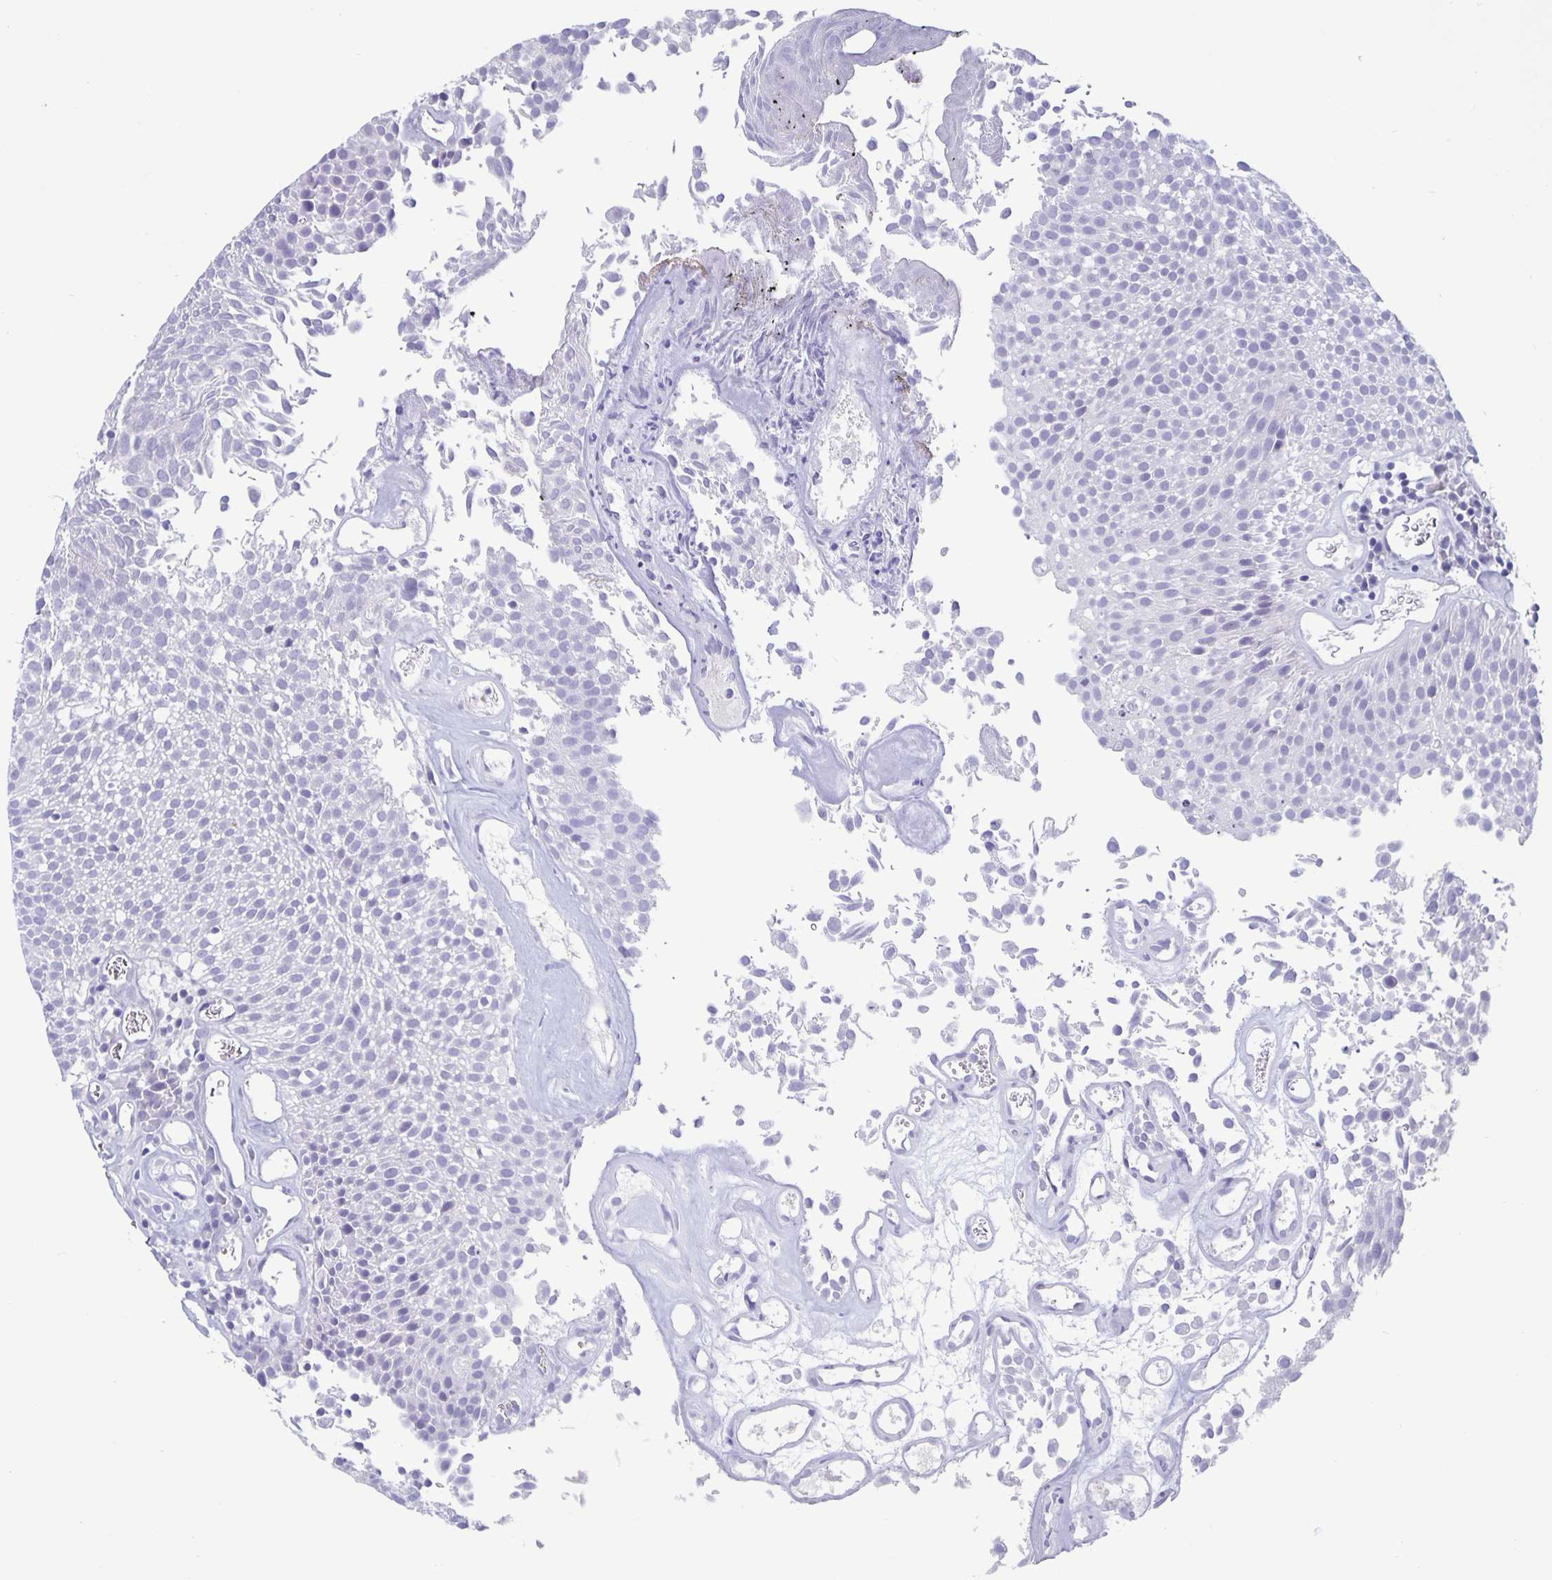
{"staining": {"intensity": "negative", "quantity": "none", "location": "none"}, "tissue": "urothelial cancer", "cell_type": "Tumor cells", "image_type": "cancer", "snomed": [{"axis": "morphology", "description": "Urothelial carcinoma, Low grade"}, {"axis": "topography", "description": "Urinary bladder"}], "caption": "Tumor cells are negative for protein expression in human urothelial cancer.", "gene": "BPIFA3", "patient": {"sex": "female", "age": 79}}